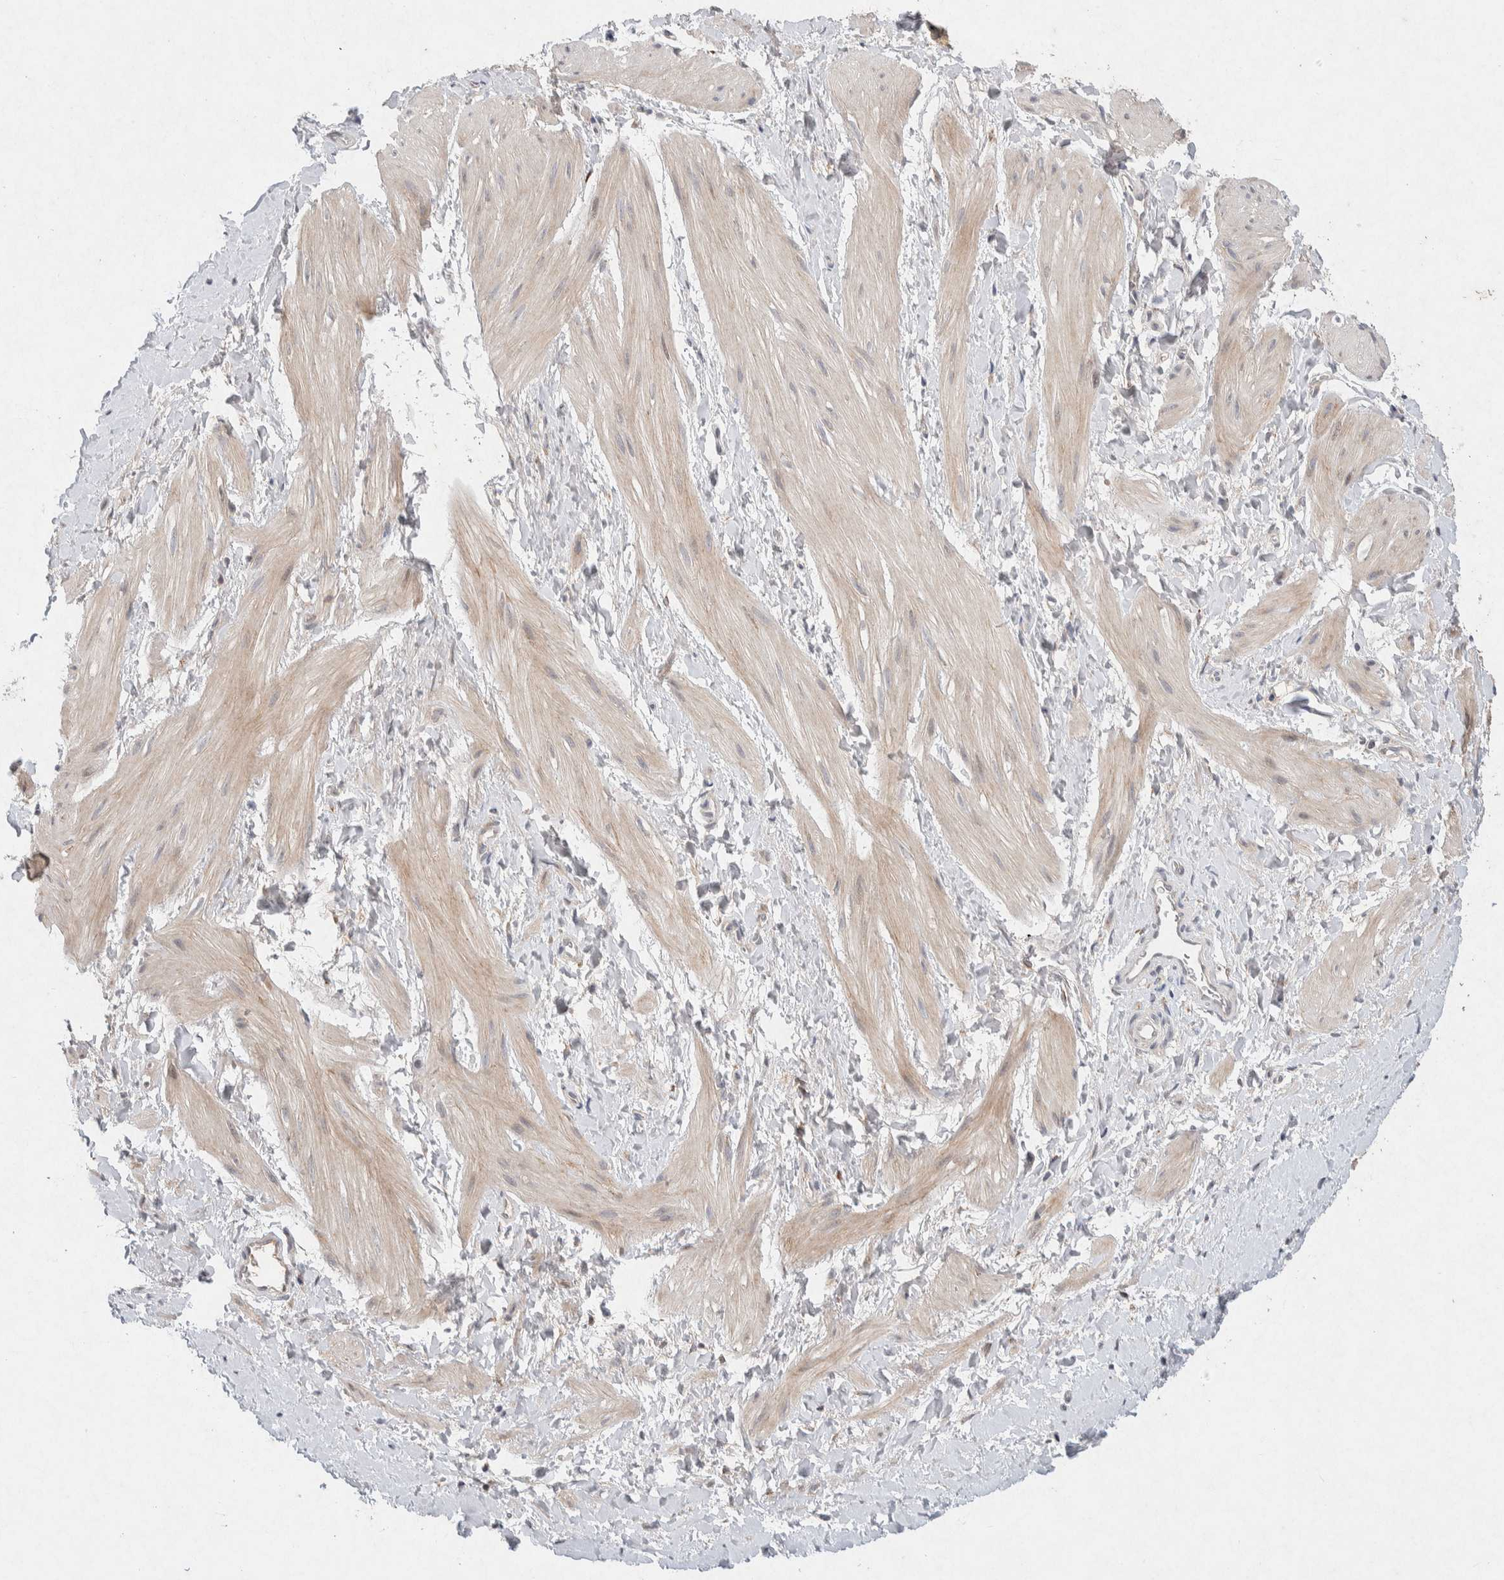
{"staining": {"intensity": "negative", "quantity": "none", "location": "none"}, "tissue": "smooth muscle", "cell_type": "Smooth muscle cells", "image_type": "normal", "snomed": [{"axis": "morphology", "description": "Normal tissue, NOS"}, {"axis": "topography", "description": "Smooth muscle"}], "caption": "There is no significant expression in smooth muscle cells of smooth muscle. (Brightfield microscopy of DAB immunohistochemistry (IHC) at high magnification).", "gene": "CMTM4", "patient": {"sex": "male", "age": 16}}